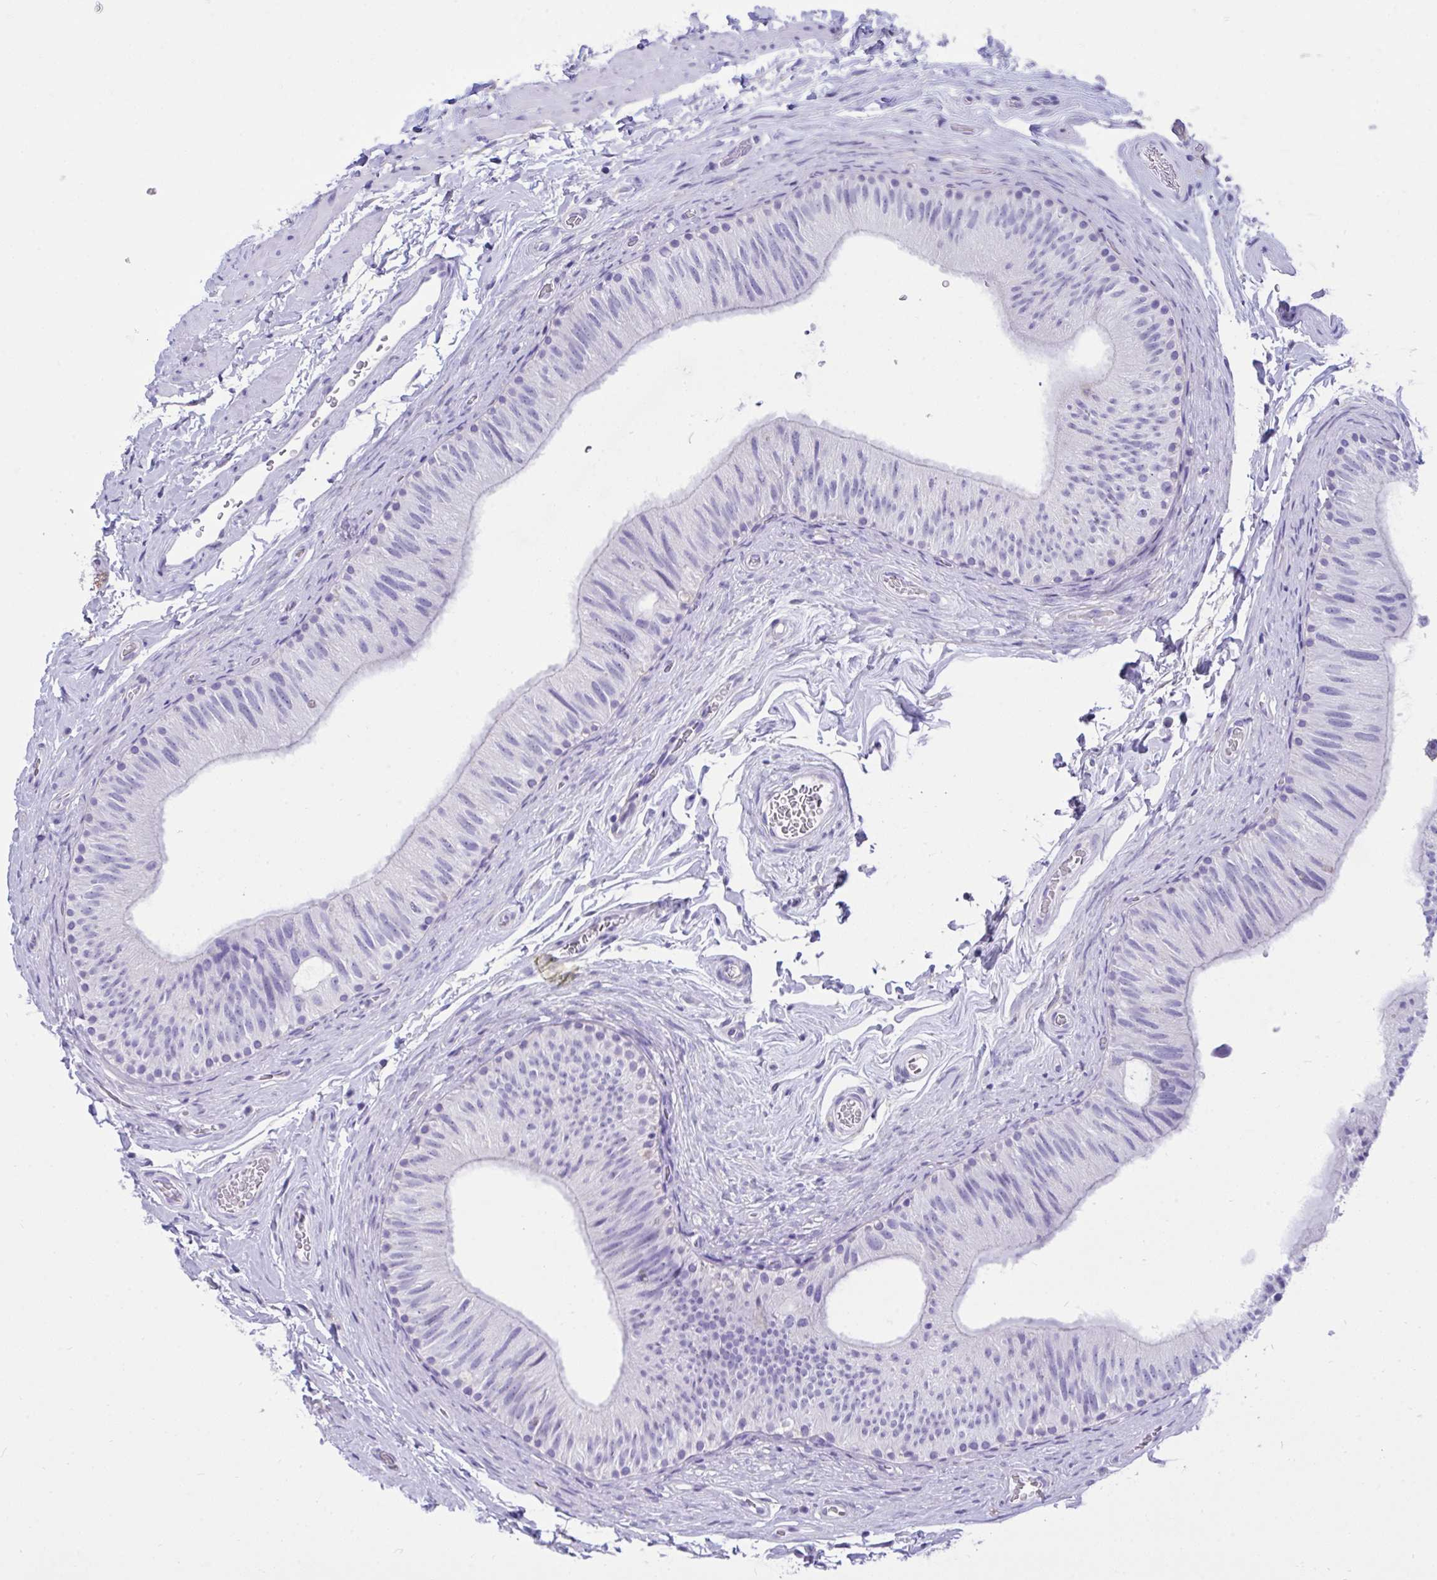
{"staining": {"intensity": "negative", "quantity": "none", "location": "none"}, "tissue": "epididymis", "cell_type": "Glandular cells", "image_type": "normal", "snomed": [{"axis": "morphology", "description": "Normal tissue, NOS"}, {"axis": "topography", "description": "Epididymis, spermatic cord, NOS"}, {"axis": "topography", "description": "Epididymis"}], "caption": "A high-resolution micrograph shows immunohistochemistry (IHC) staining of benign epididymis, which exhibits no significant expression in glandular cells.", "gene": "TLN2", "patient": {"sex": "male", "age": 31}}